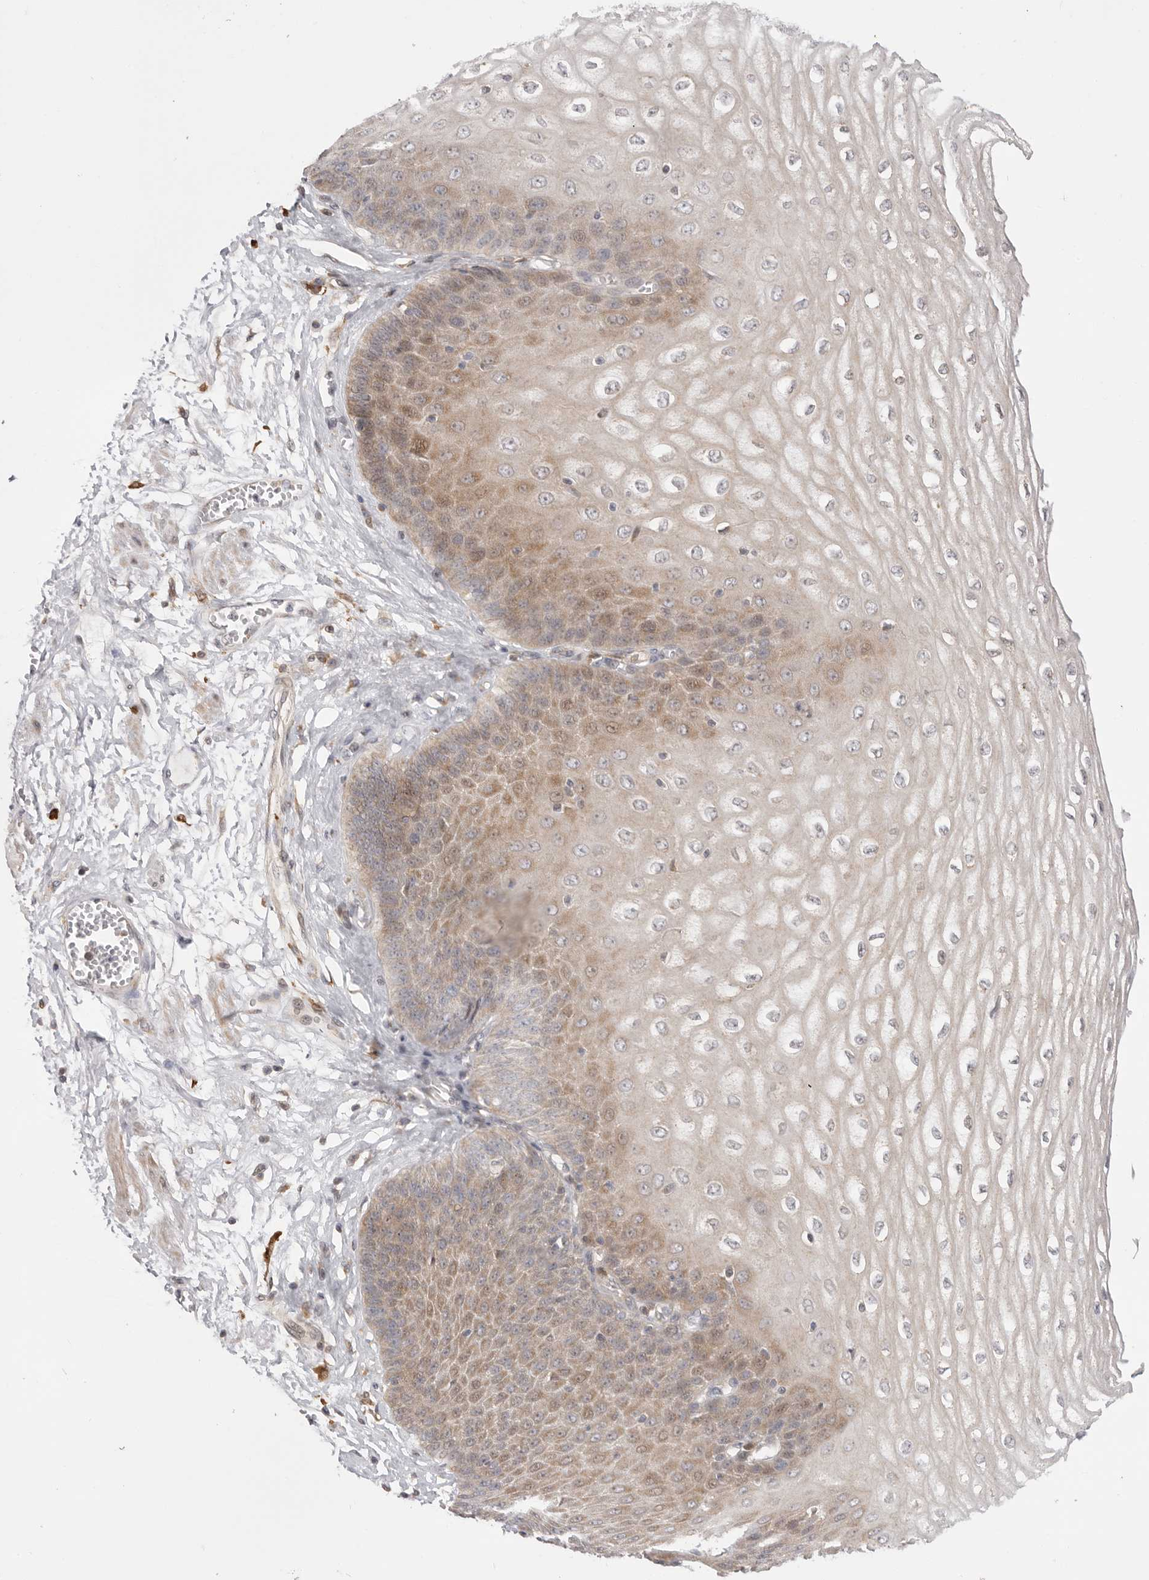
{"staining": {"intensity": "moderate", "quantity": ">75%", "location": "cytoplasmic/membranous"}, "tissue": "esophagus", "cell_type": "Squamous epithelial cells", "image_type": "normal", "snomed": [{"axis": "morphology", "description": "Normal tissue, NOS"}, {"axis": "topography", "description": "Esophagus"}], "caption": "Esophagus stained with IHC demonstrates moderate cytoplasmic/membranous staining in about >75% of squamous epithelial cells. (IHC, brightfield microscopy, high magnification).", "gene": "USH1C", "patient": {"sex": "male", "age": 60}}